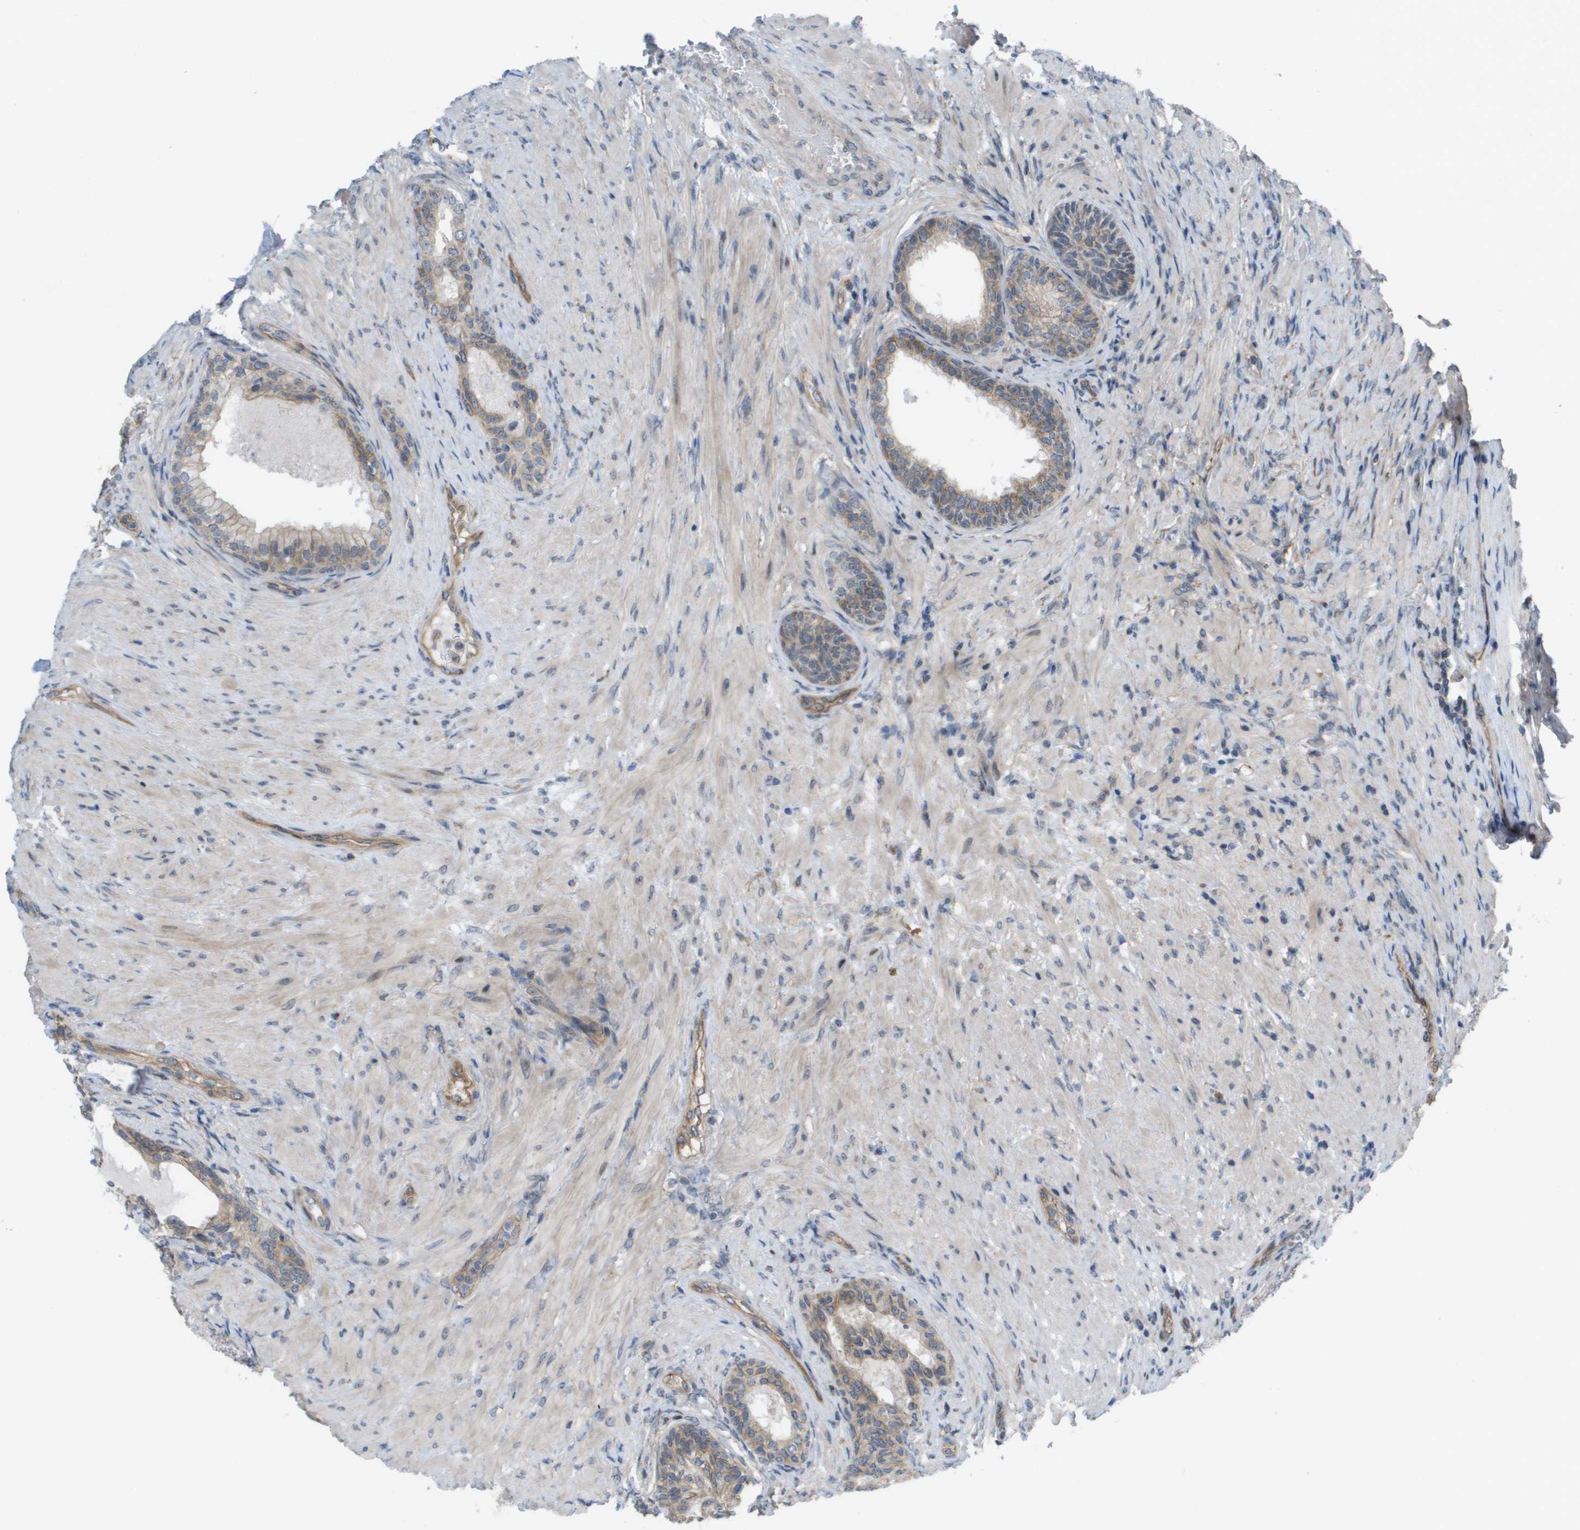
{"staining": {"intensity": "weak", "quantity": "25%-75%", "location": "cytoplasmic/membranous"}, "tissue": "prostate", "cell_type": "Glandular cells", "image_type": "normal", "snomed": [{"axis": "morphology", "description": "Normal tissue, NOS"}, {"axis": "topography", "description": "Prostate"}], "caption": "Human prostate stained with a brown dye shows weak cytoplasmic/membranous positive positivity in about 25%-75% of glandular cells.", "gene": "MTARC2", "patient": {"sex": "male", "age": 76}}